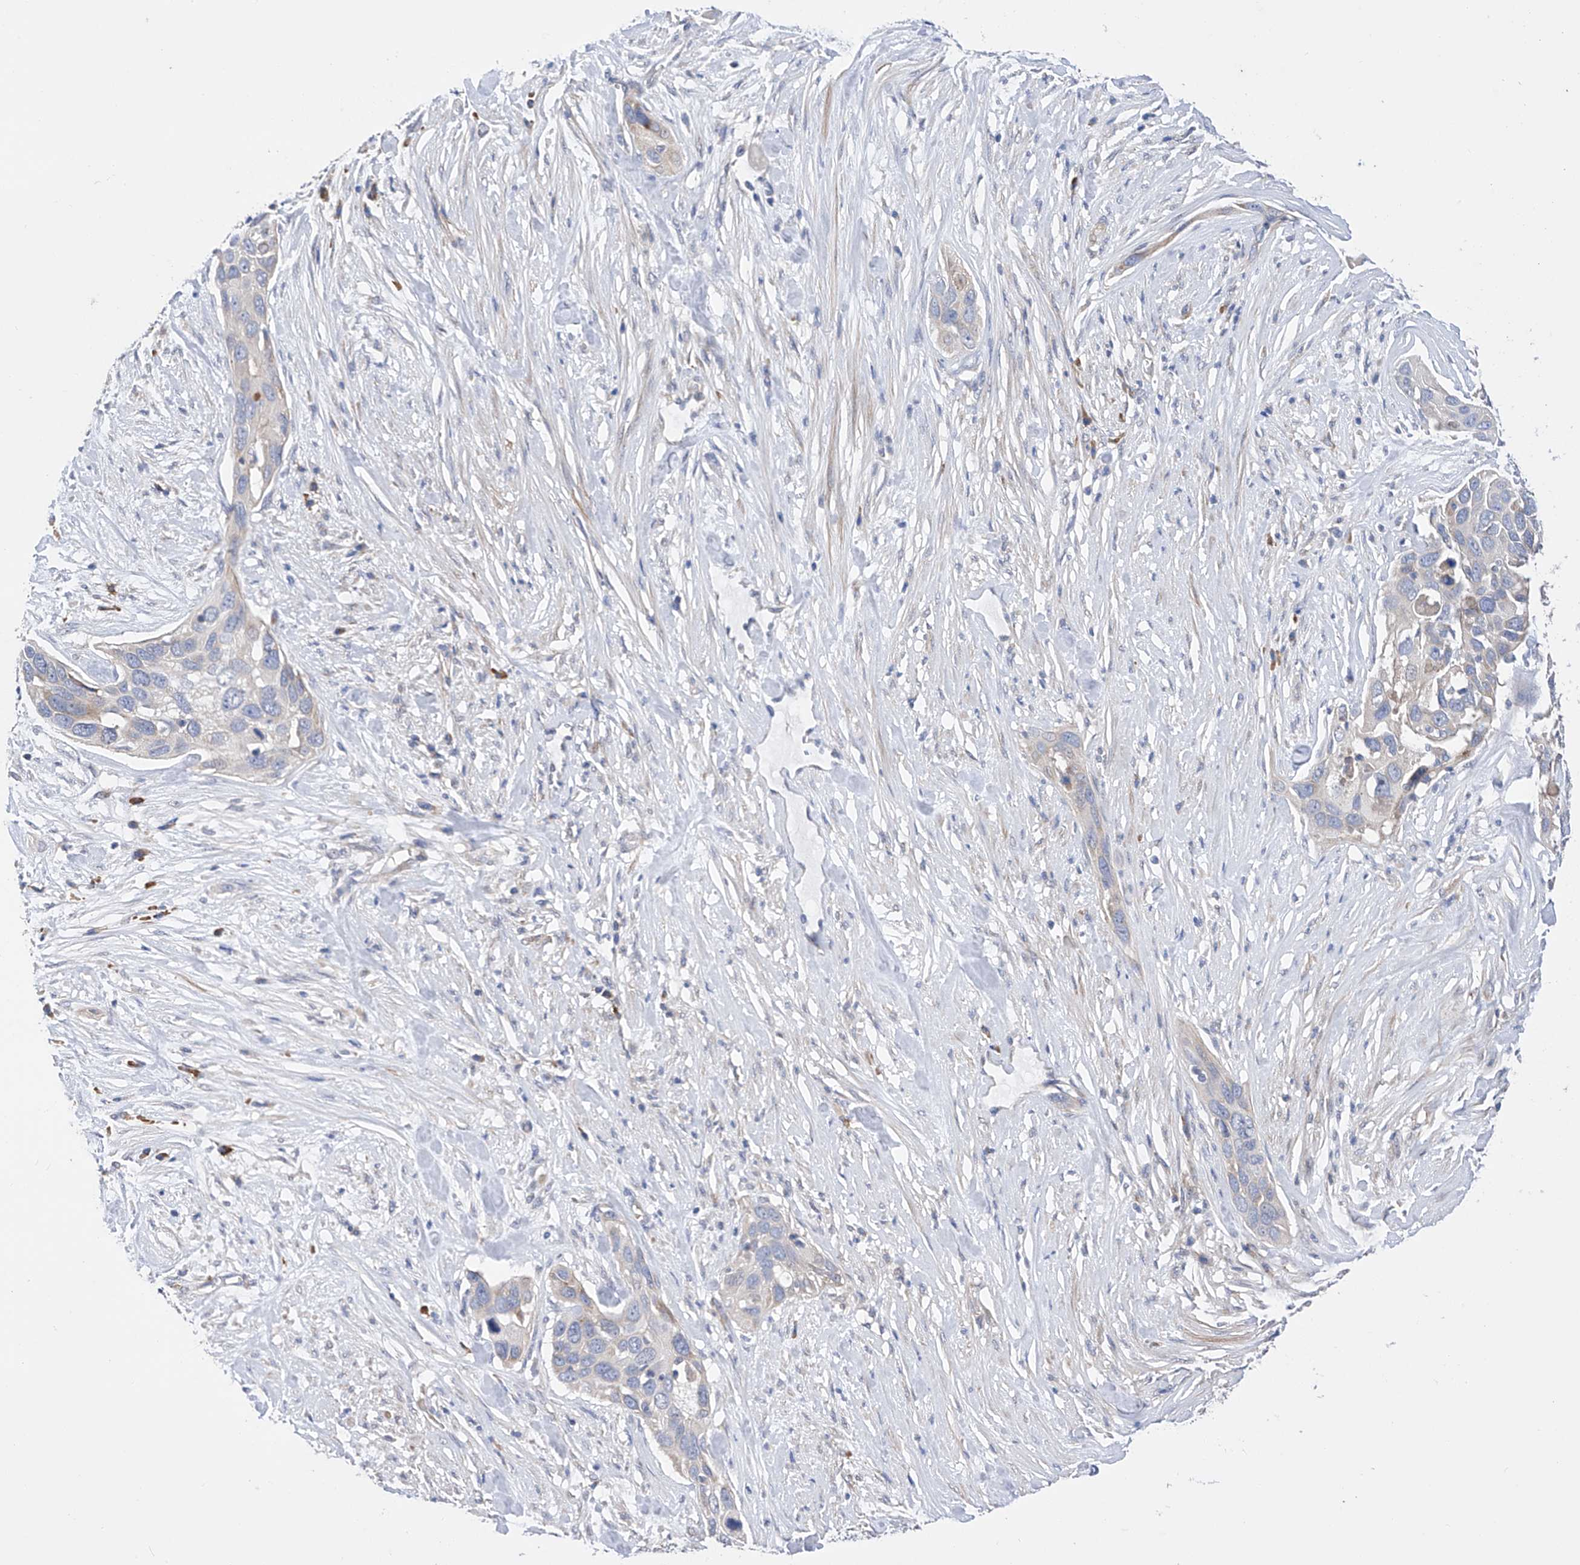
{"staining": {"intensity": "negative", "quantity": "none", "location": "none"}, "tissue": "pancreatic cancer", "cell_type": "Tumor cells", "image_type": "cancer", "snomed": [{"axis": "morphology", "description": "Adenocarcinoma, NOS"}, {"axis": "topography", "description": "Pancreas"}], "caption": "Histopathology image shows no protein expression in tumor cells of pancreatic cancer tissue.", "gene": "NFATC4", "patient": {"sex": "female", "age": 60}}